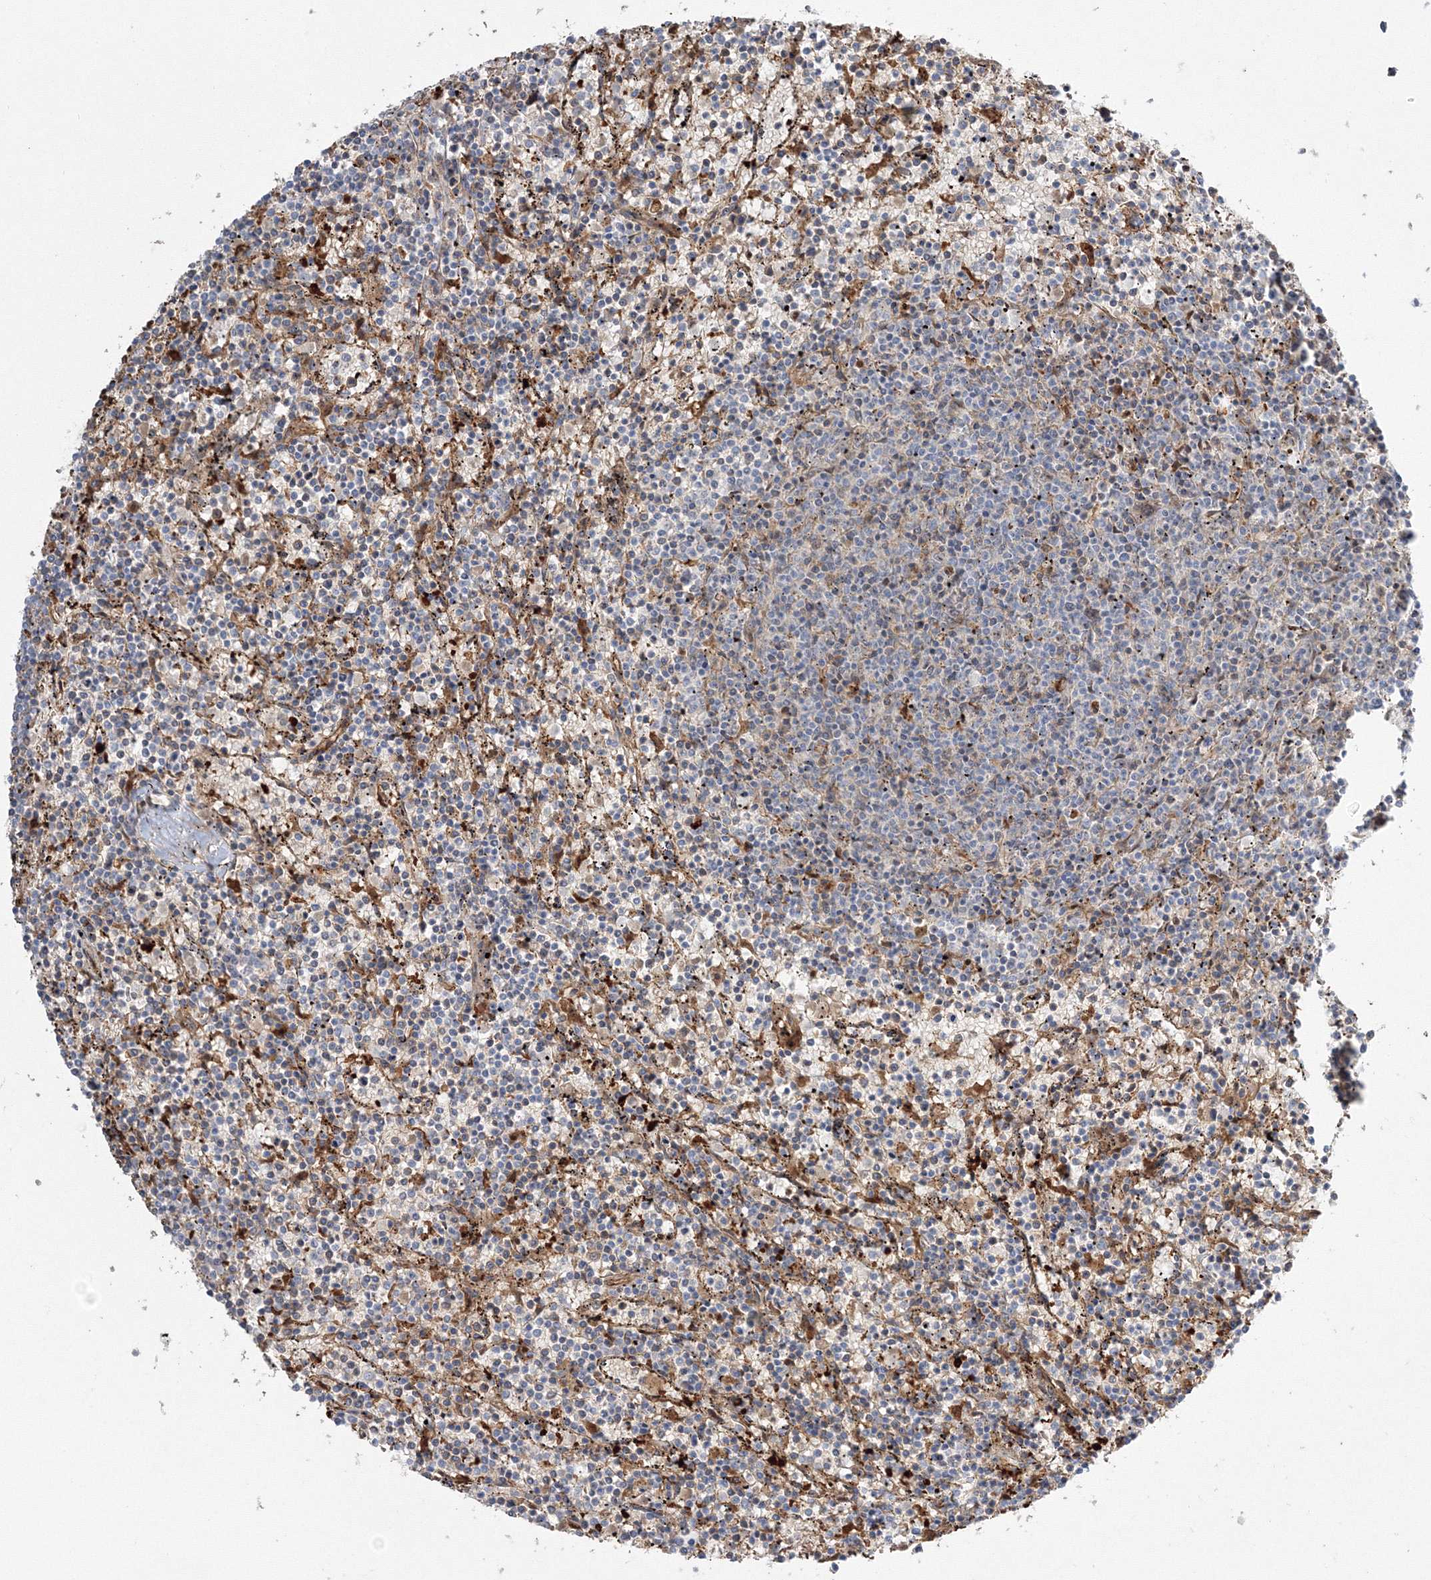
{"staining": {"intensity": "negative", "quantity": "none", "location": "none"}, "tissue": "lymphoma", "cell_type": "Tumor cells", "image_type": "cancer", "snomed": [{"axis": "morphology", "description": "Malignant lymphoma, non-Hodgkin's type, Low grade"}, {"axis": "topography", "description": "Spleen"}], "caption": "The histopathology image displays no staining of tumor cells in lymphoma.", "gene": "NPM3", "patient": {"sex": "female", "age": 50}}